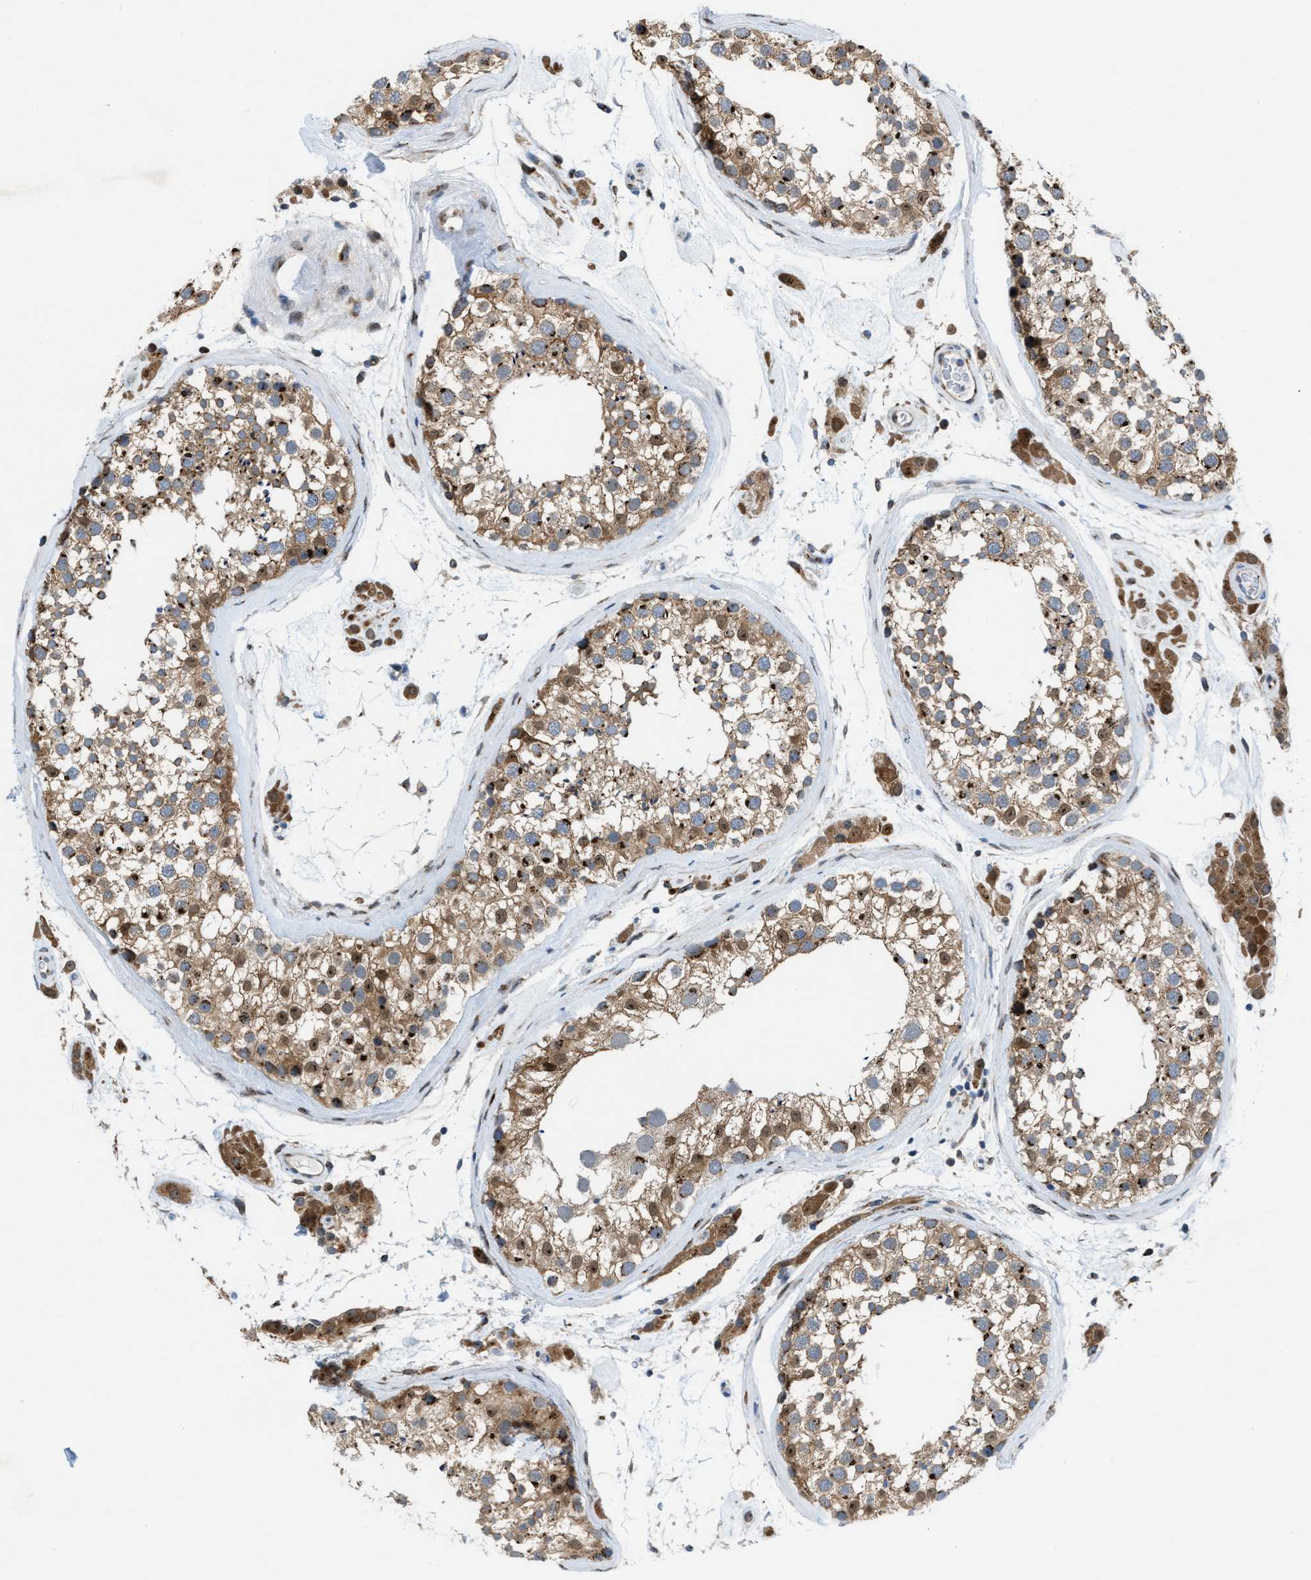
{"staining": {"intensity": "moderate", "quantity": ">75%", "location": "cytoplasmic/membranous"}, "tissue": "testis", "cell_type": "Cells in seminiferous ducts", "image_type": "normal", "snomed": [{"axis": "morphology", "description": "Normal tissue, NOS"}, {"axis": "topography", "description": "Testis"}], "caption": "The histopathology image shows immunohistochemical staining of unremarkable testis. There is moderate cytoplasmic/membranous staining is appreciated in about >75% of cells in seminiferous ducts. (Brightfield microscopy of DAB IHC at high magnification).", "gene": "SLC38A10", "patient": {"sex": "male", "age": 46}}